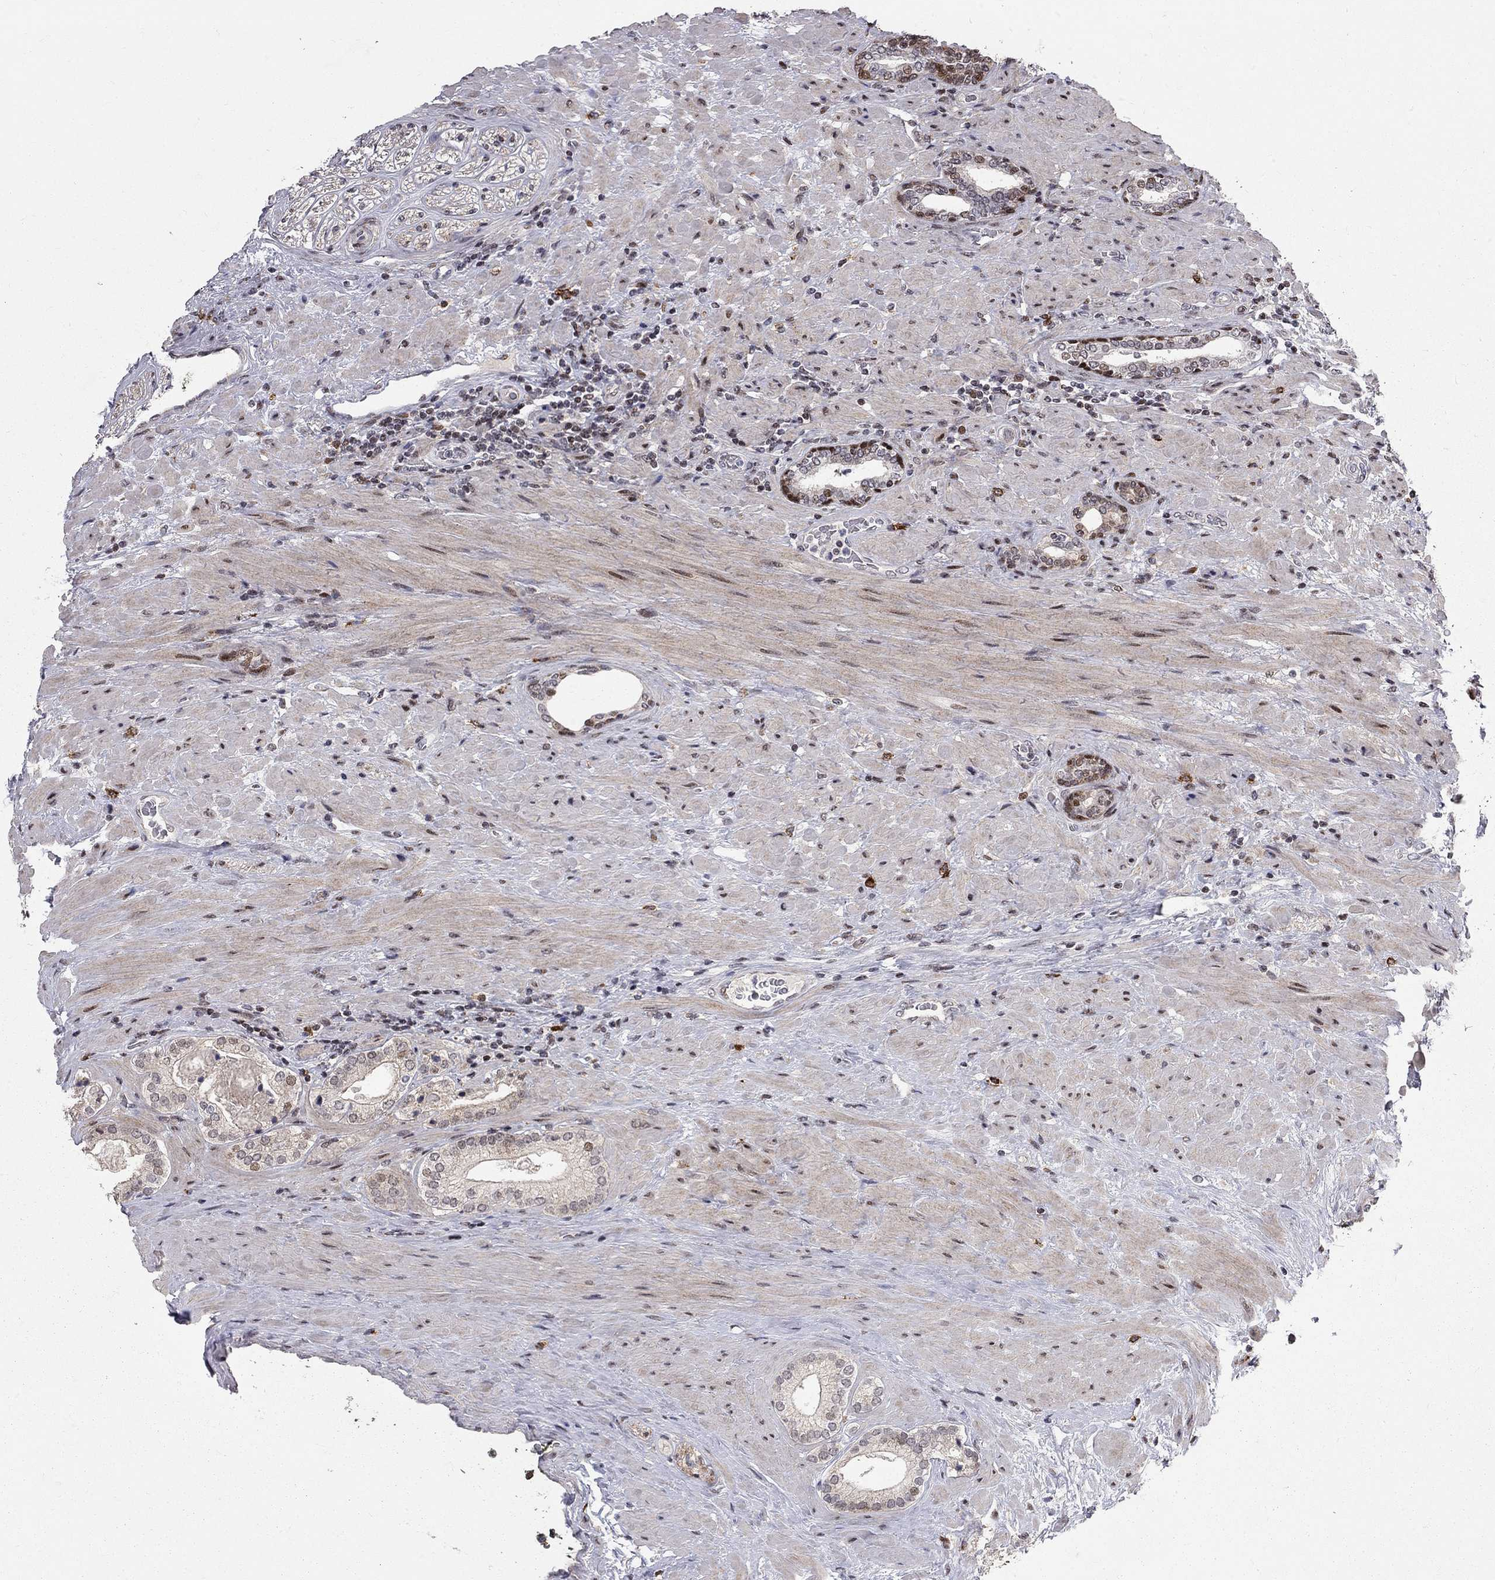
{"staining": {"intensity": "weak", "quantity": "<25%", "location": "nuclear"}, "tissue": "prostate cancer", "cell_type": "Tumor cells", "image_type": "cancer", "snomed": [{"axis": "morphology", "description": "Adenocarcinoma, Low grade"}, {"axis": "topography", "description": "Prostate and seminal vesicle, NOS"}], "caption": "Tumor cells show no significant staining in prostate adenocarcinoma (low-grade).", "gene": "HDAC3", "patient": {"sex": "male", "age": 61}}